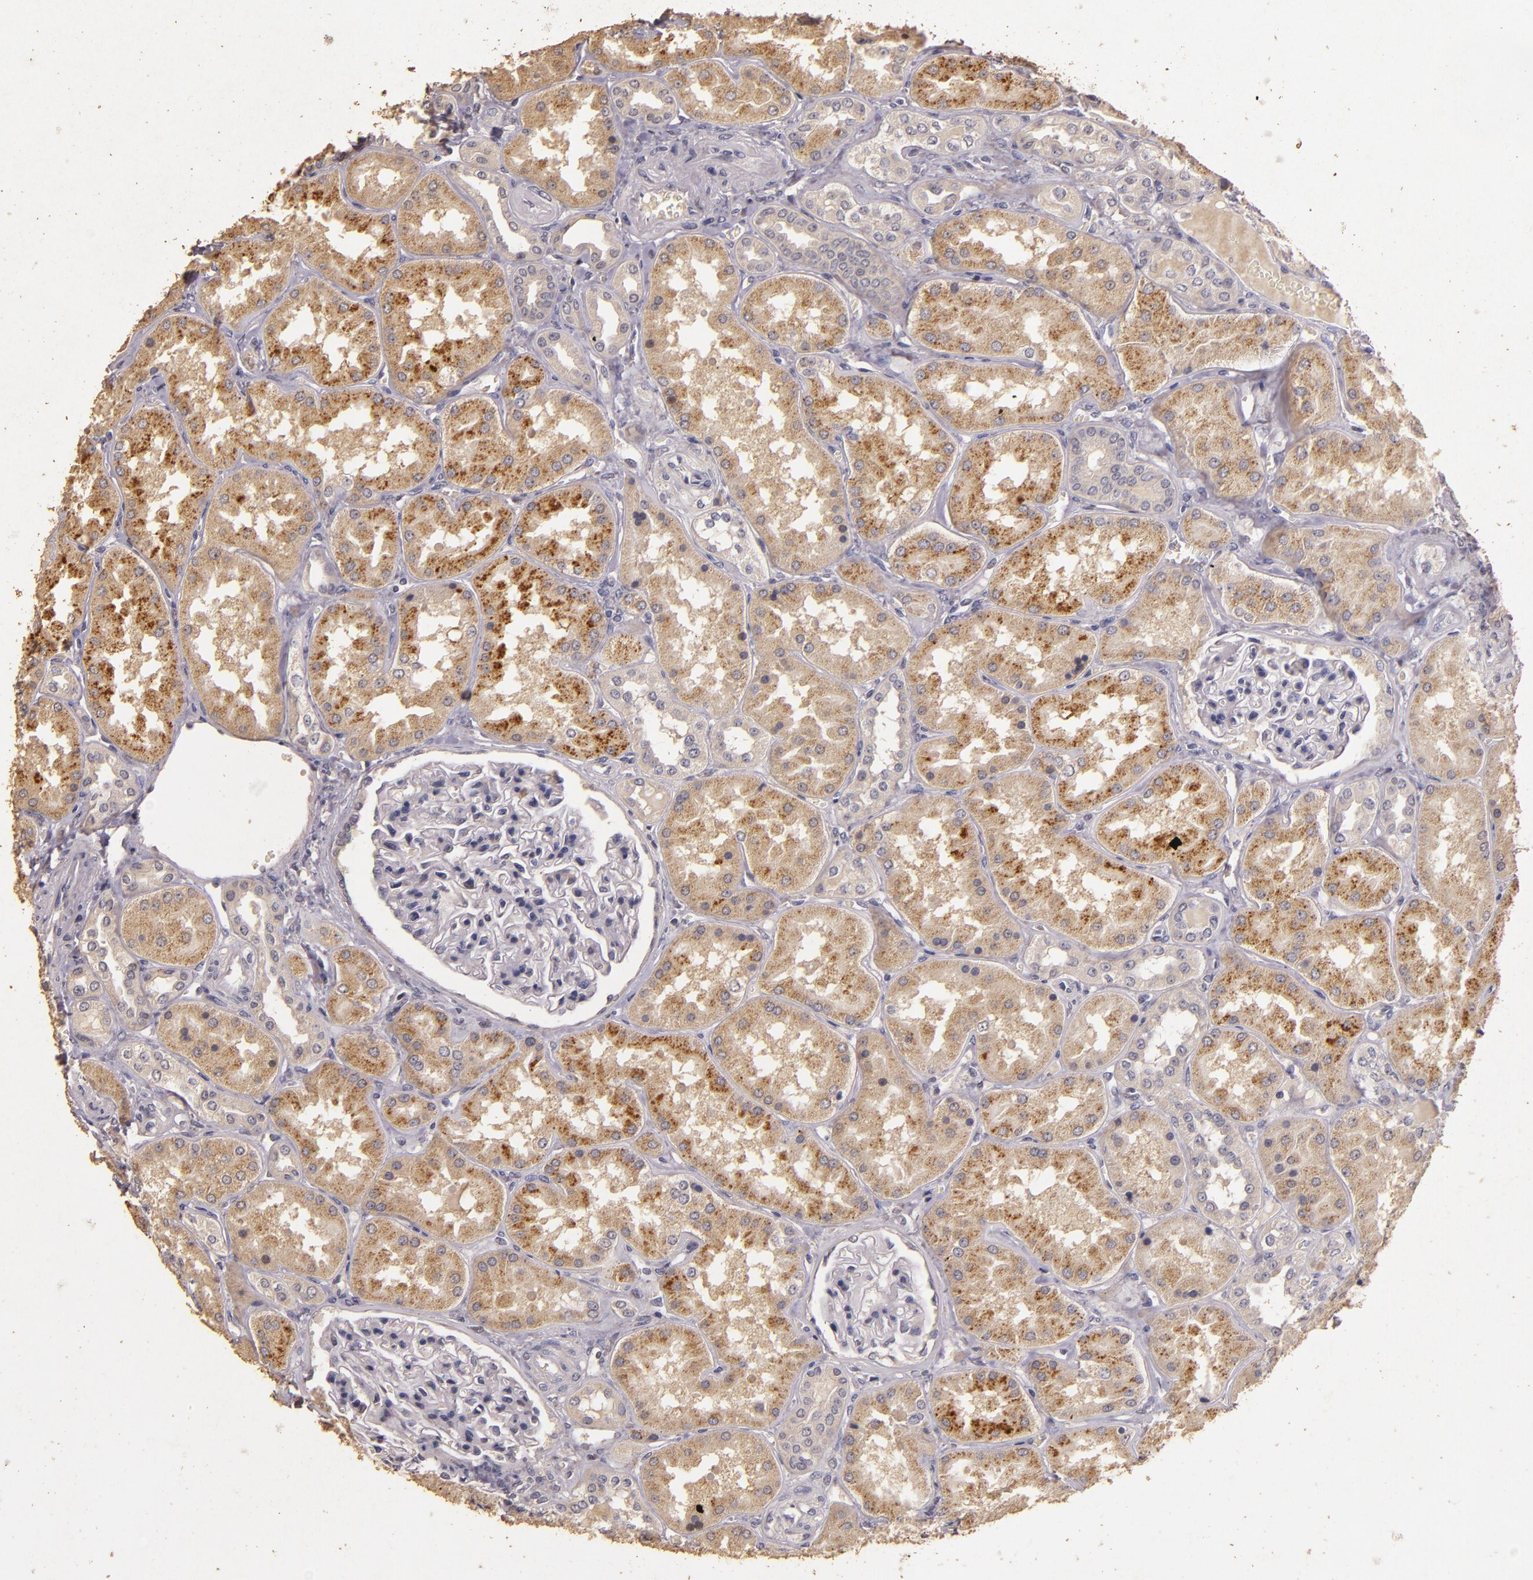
{"staining": {"intensity": "negative", "quantity": "none", "location": "none"}, "tissue": "kidney", "cell_type": "Cells in glomeruli", "image_type": "normal", "snomed": [{"axis": "morphology", "description": "Normal tissue, NOS"}, {"axis": "topography", "description": "Kidney"}], "caption": "This is an immunohistochemistry photomicrograph of benign kidney. There is no staining in cells in glomeruli.", "gene": "BCL2L13", "patient": {"sex": "female", "age": 56}}